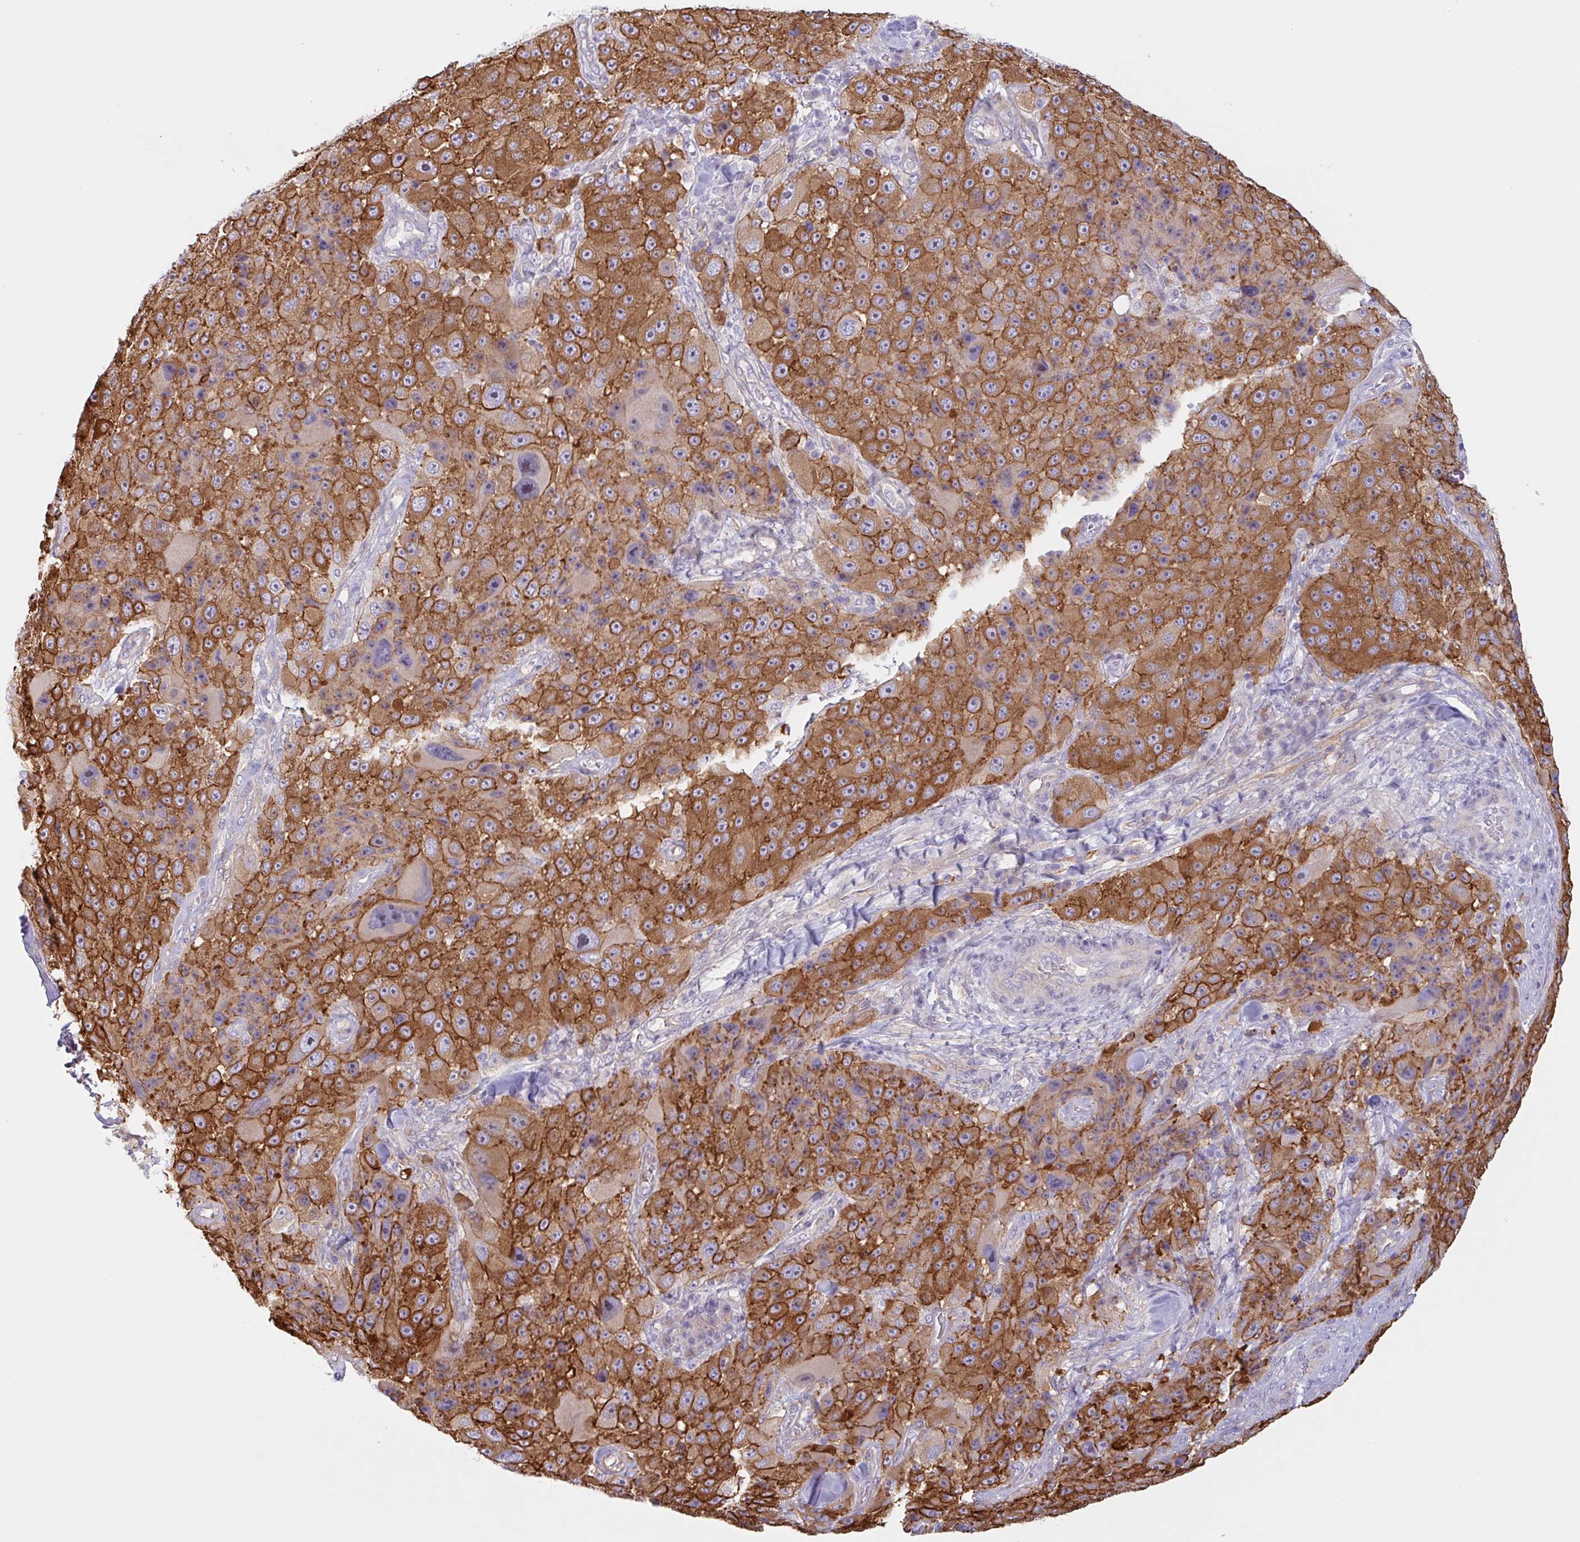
{"staining": {"intensity": "strong", "quantity": ">75%", "location": "cytoplasmic/membranous"}, "tissue": "melanoma", "cell_type": "Tumor cells", "image_type": "cancer", "snomed": [{"axis": "morphology", "description": "Malignant melanoma, Metastatic site"}, {"axis": "topography", "description": "Lymph node"}], "caption": "High-magnification brightfield microscopy of malignant melanoma (metastatic site) stained with DAB (3,3'-diaminobenzidine) (brown) and counterstained with hematoxylin (blue). tumor cells exhibit strong cytoplasmic/membranous staining is present in approximately>75% of cells.", "gene": "MYH10", "patient": {"sex": "male", "age": 62}}